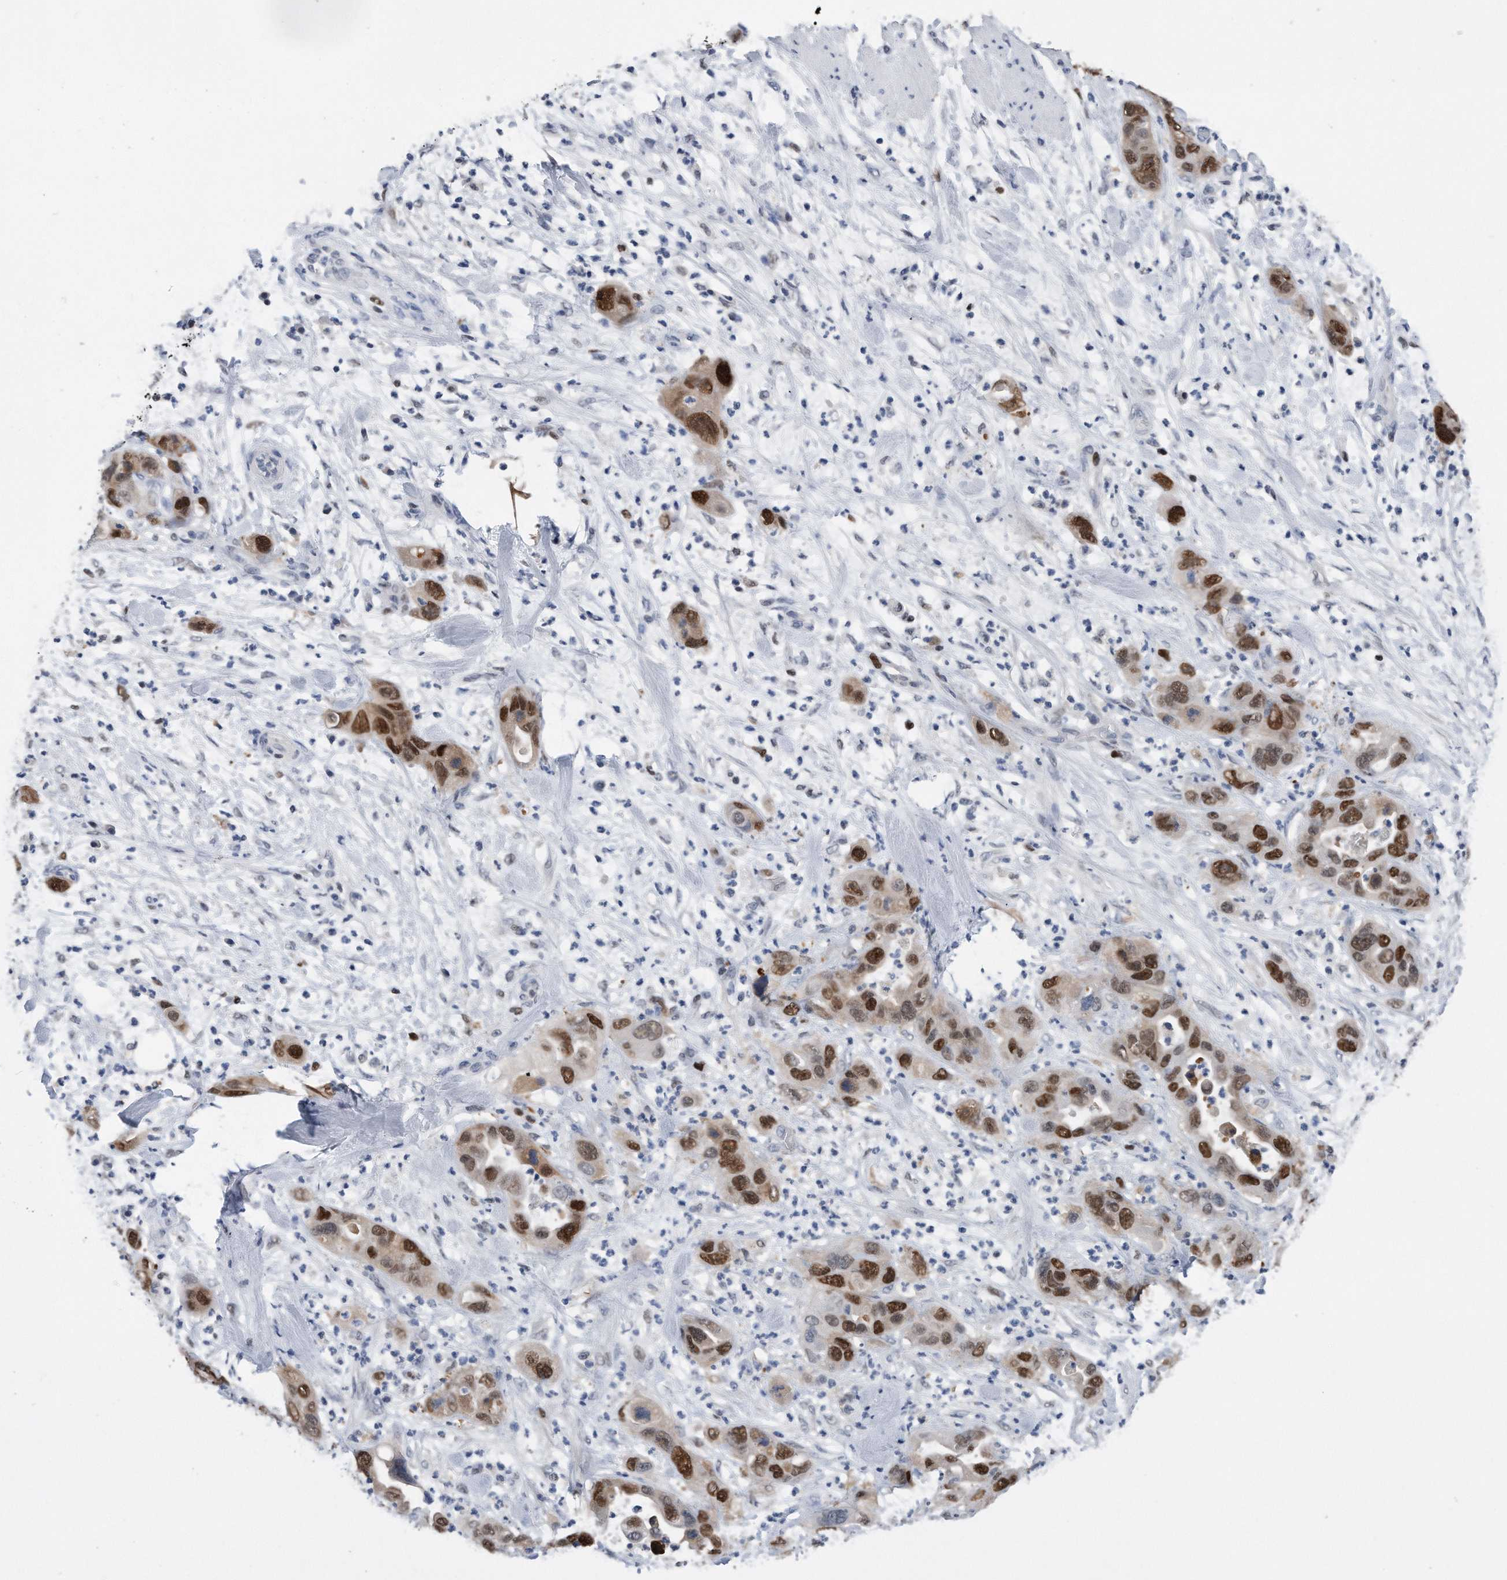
{"staining": {"intensity": "strong", "quantity": ">75%", "location": "nuclear"}, "tissue": "pancreatic cancer", "cell_type": "Tumor cells", "image_type": "cancer", "snomed": [{"axis": "morphology", "description": "Adenocarcinoma, NOS"}, {"axis": "topography", "description": "Pancreas"}], "caption": "Immunohistochemistry (IHC) staining of pancreatic cancer (adenocarcinoma), which reveals high levels of strong nuclear positivity in approximately >75% of tumor cells indicating strong nuclear protein staining. The staining was performed using DAB (brown) for protein detection and nuclei were counterstained in hematoxylin (blue).", "gene": "PCNA", "patient": {"sex": "female", "age": 71}}